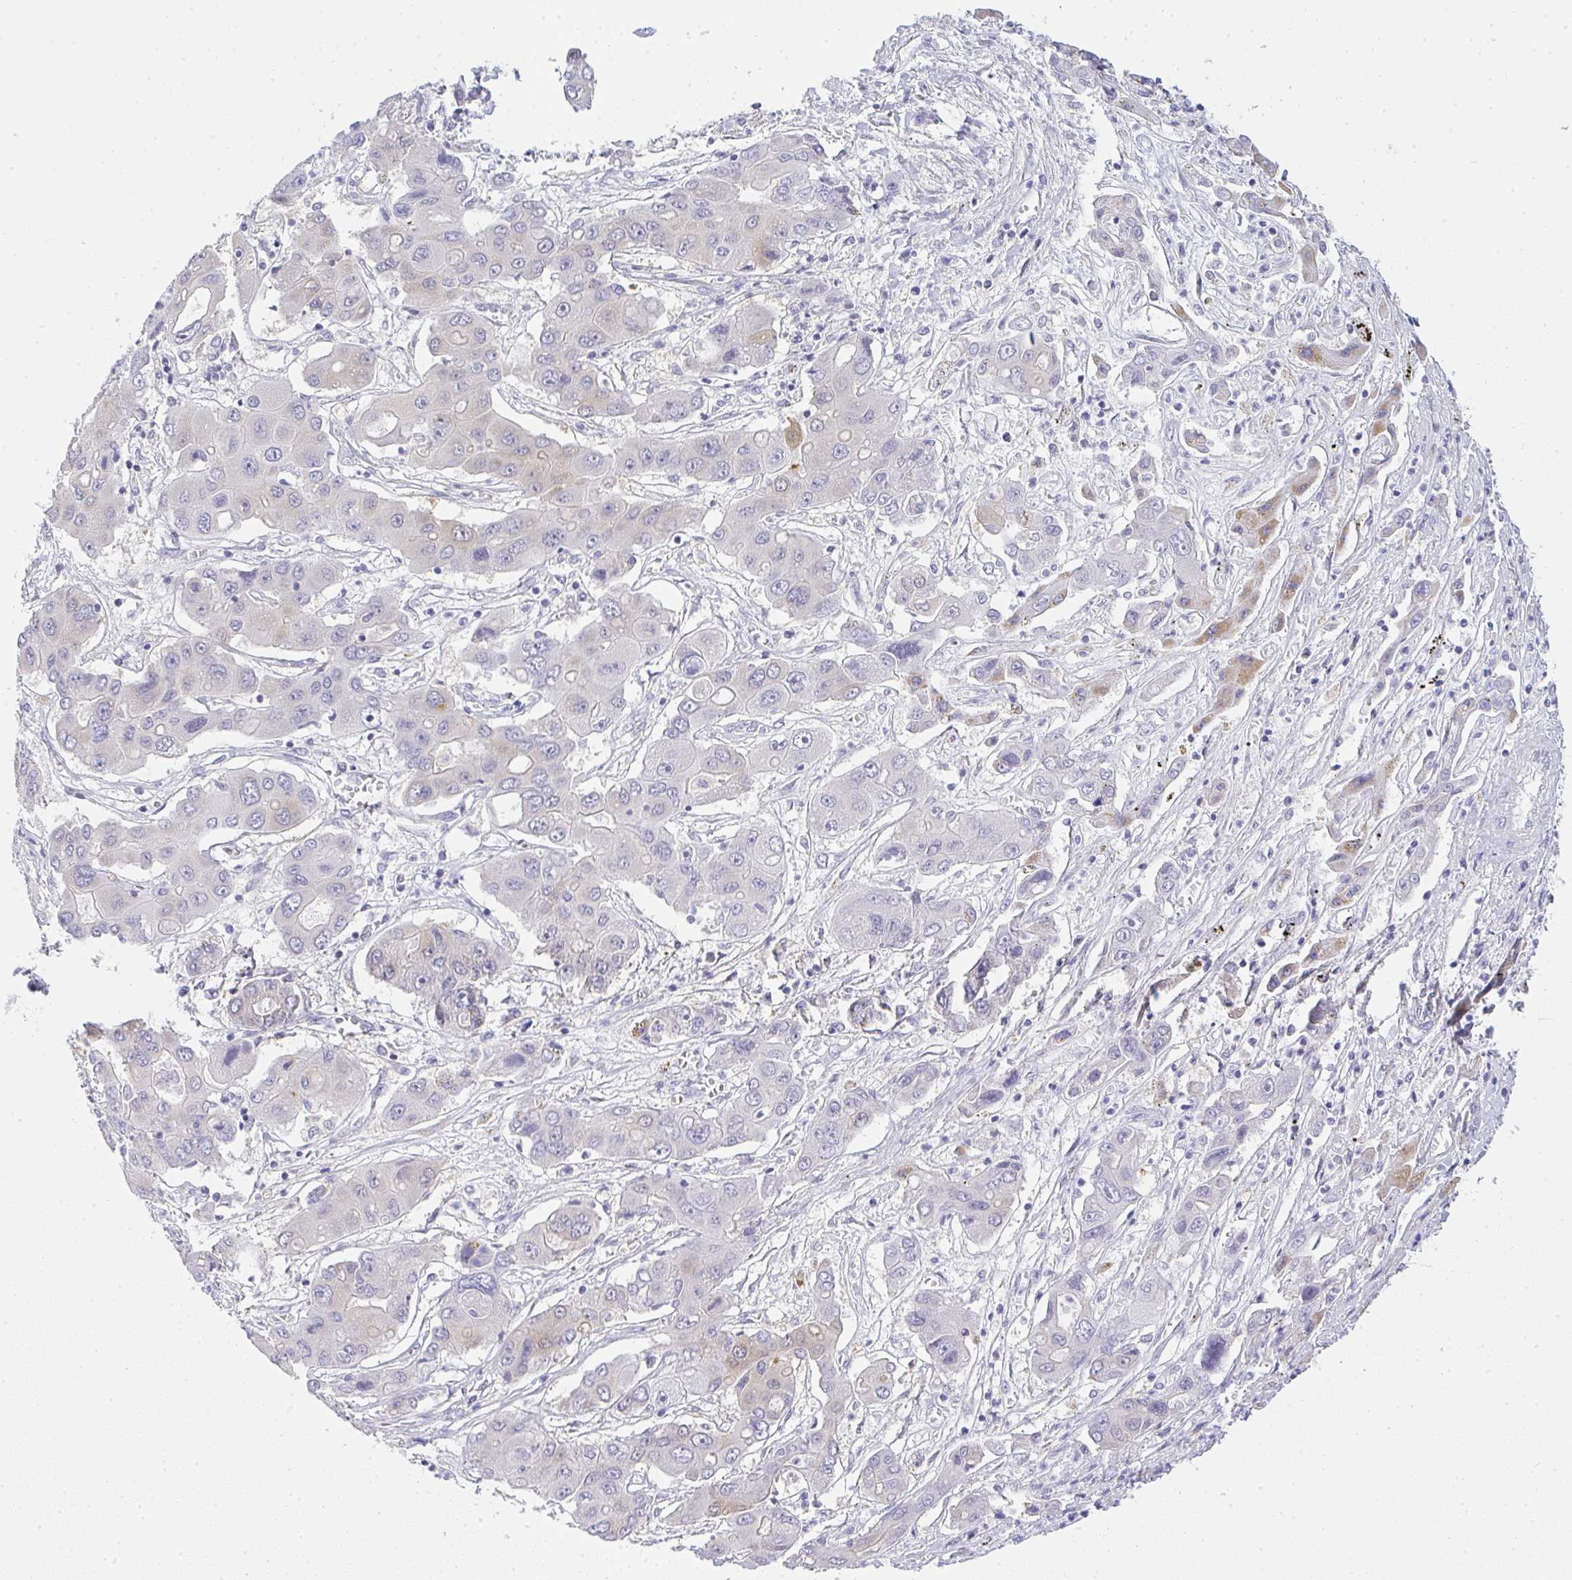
{"staining": {"intensity": "negative", "quantity": "none", "location": "none"}, "tissue": "liver cancer", "cell_type": "Tumor cells", "image_type": "cancer", "snomed": [{"axis": "morphology", "description": "Cholangiocarcinoma"}, {"axis": "topography", "description": "Liver"}], "caption": "An IHC micrograph of liver cholangiocarcinoma is shown. There is no staining in tumor cells of liver cholangiocarcinoma.", "gene": "GSDMB", "patient": {"sex": "male", "age": 67}}